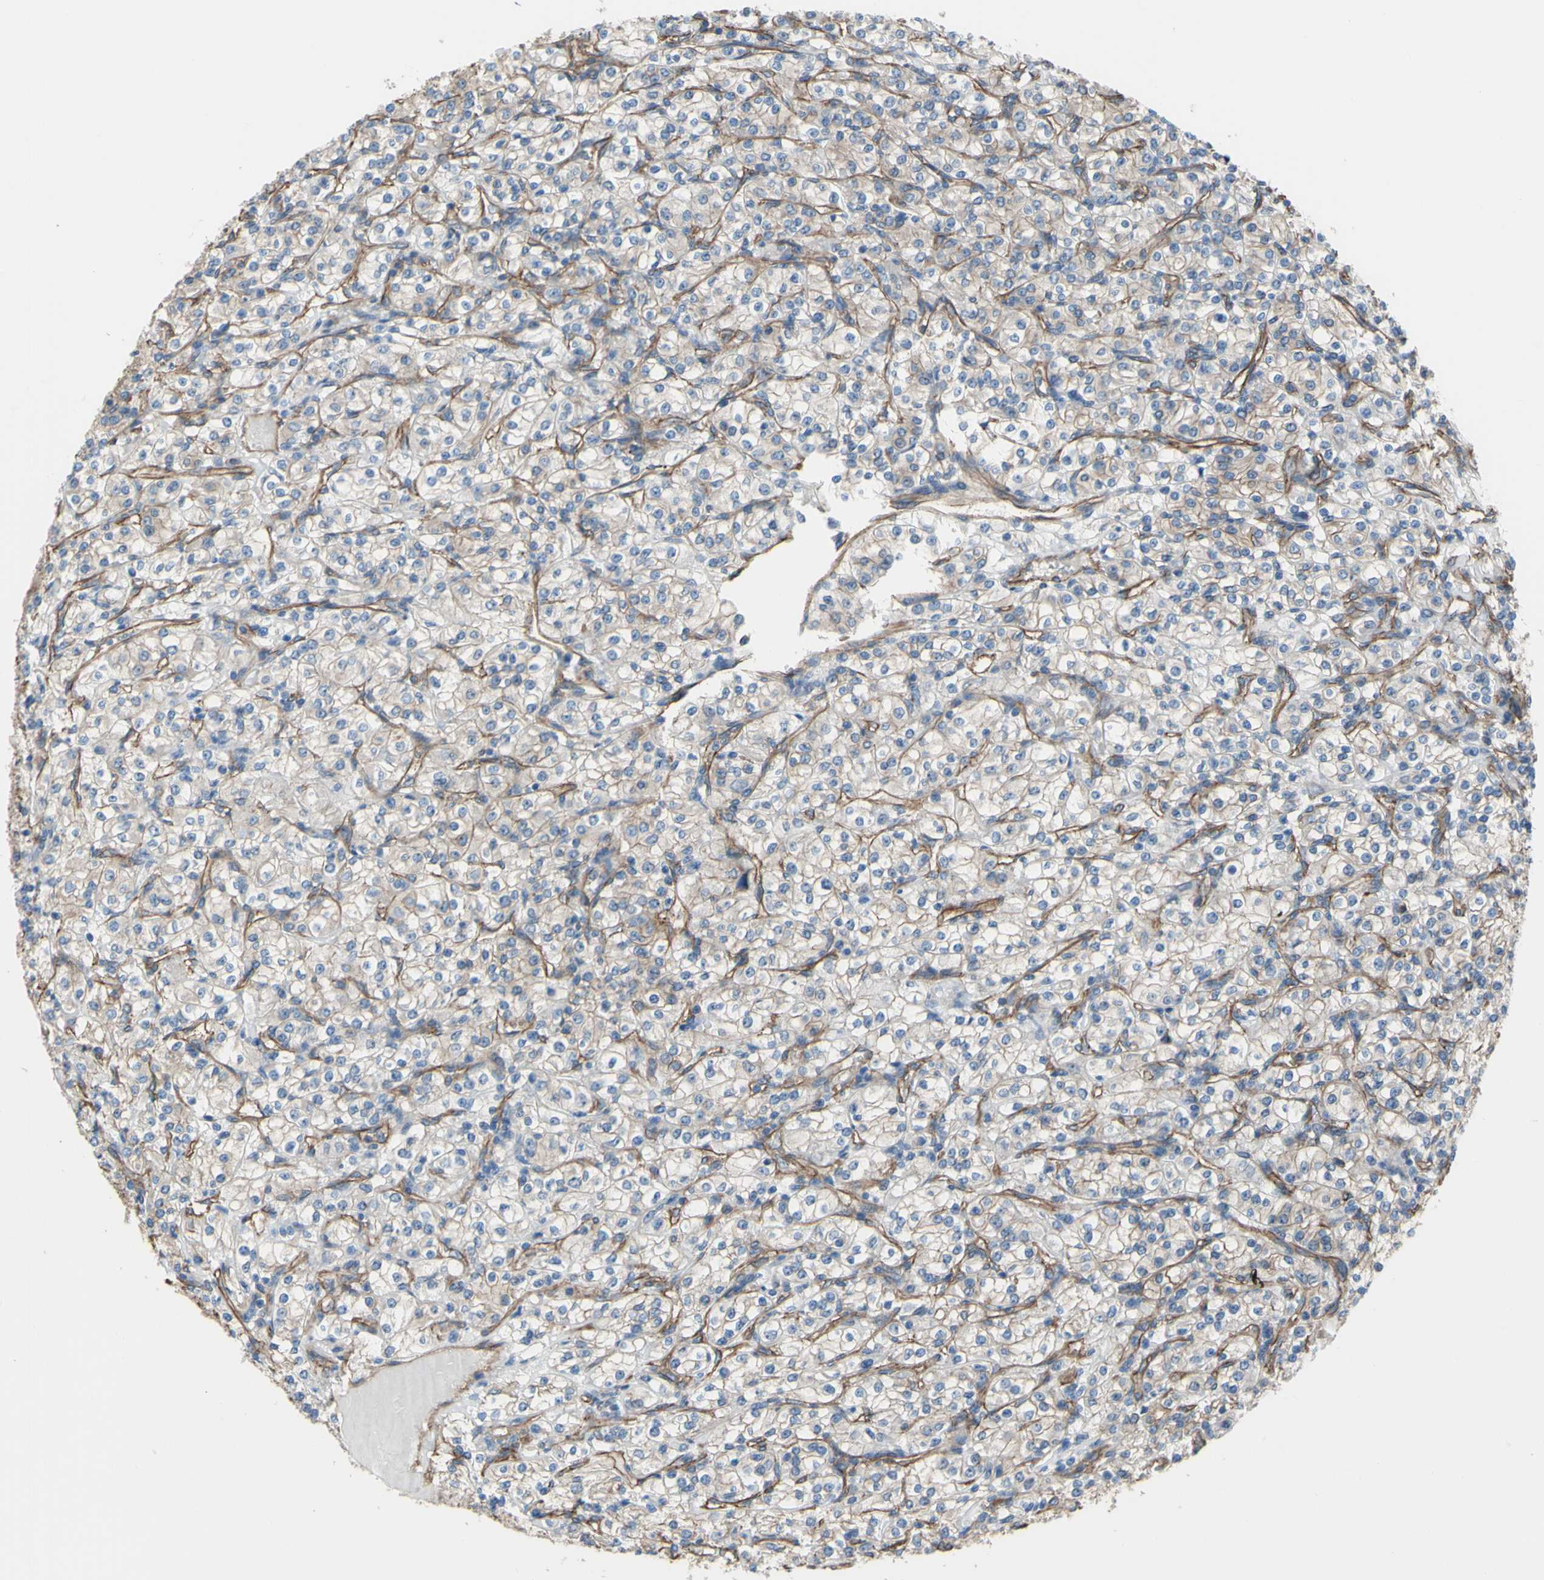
{"staining": {"intensity": "weak", "quantity": ">75%", "location": "cytoplasmic/membranous"}, "tissue": "renal cancer", "cell_type": "Tumor cells", "image_type": "cancer", "snomed": [{"axis": "morphology", "description": "Adenocarcinoma, NOS"}, {"axis": "topography", "description": "Kidney"}], "caption": "IHC (DAB) staining of human adenocarcinoma (renal) displays weak cytoplasmic/membranous protein staining in approximately >75% of tumor cells.", "gene": "TPBG", "patient": {"sex": "male", "age": 77}}